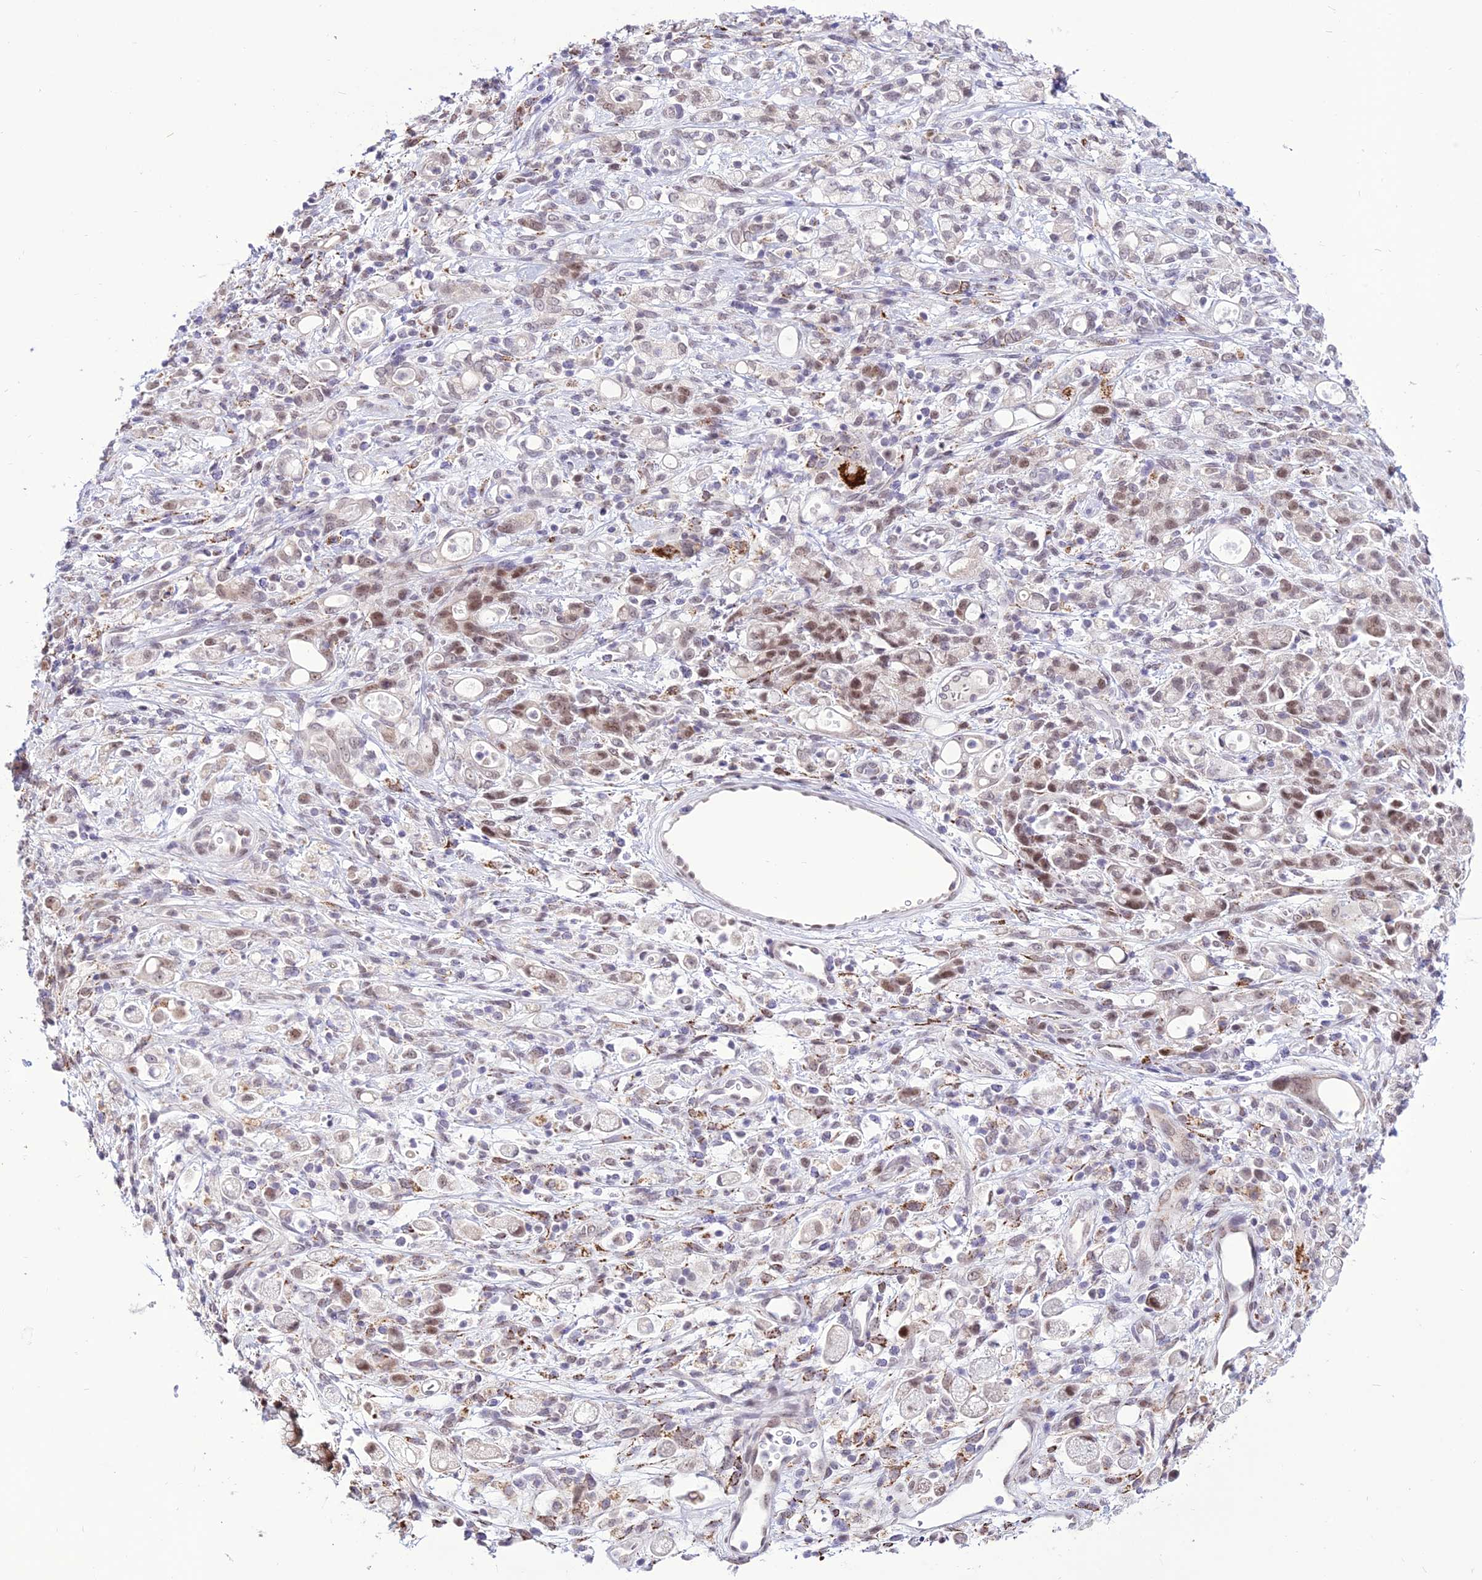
{"staining": {"intensity": "moderate", "quantity": ">75%", "location": "nuclear"}, "tissue": "stomach cancer", "cell_type": "Tumor cells", "image_type": "cancer", "snomed": [{"axis": "morphology", "description": "Adenocarcinoma, NOS"}, {"axis": "topography", "description": "Stomach"}], "caption": "Immunohistochemical staining of stomach adenocarcinoma exhibits medium levels of moderate nuclear protein staining in approximately >75% of tumor cells. (DAB (3,3'-diaminobenzidine) IHC with brightfield microscopy, high magnification).", "gene": "C6orf163", "patient": {"sex": "female", "age": 60}}